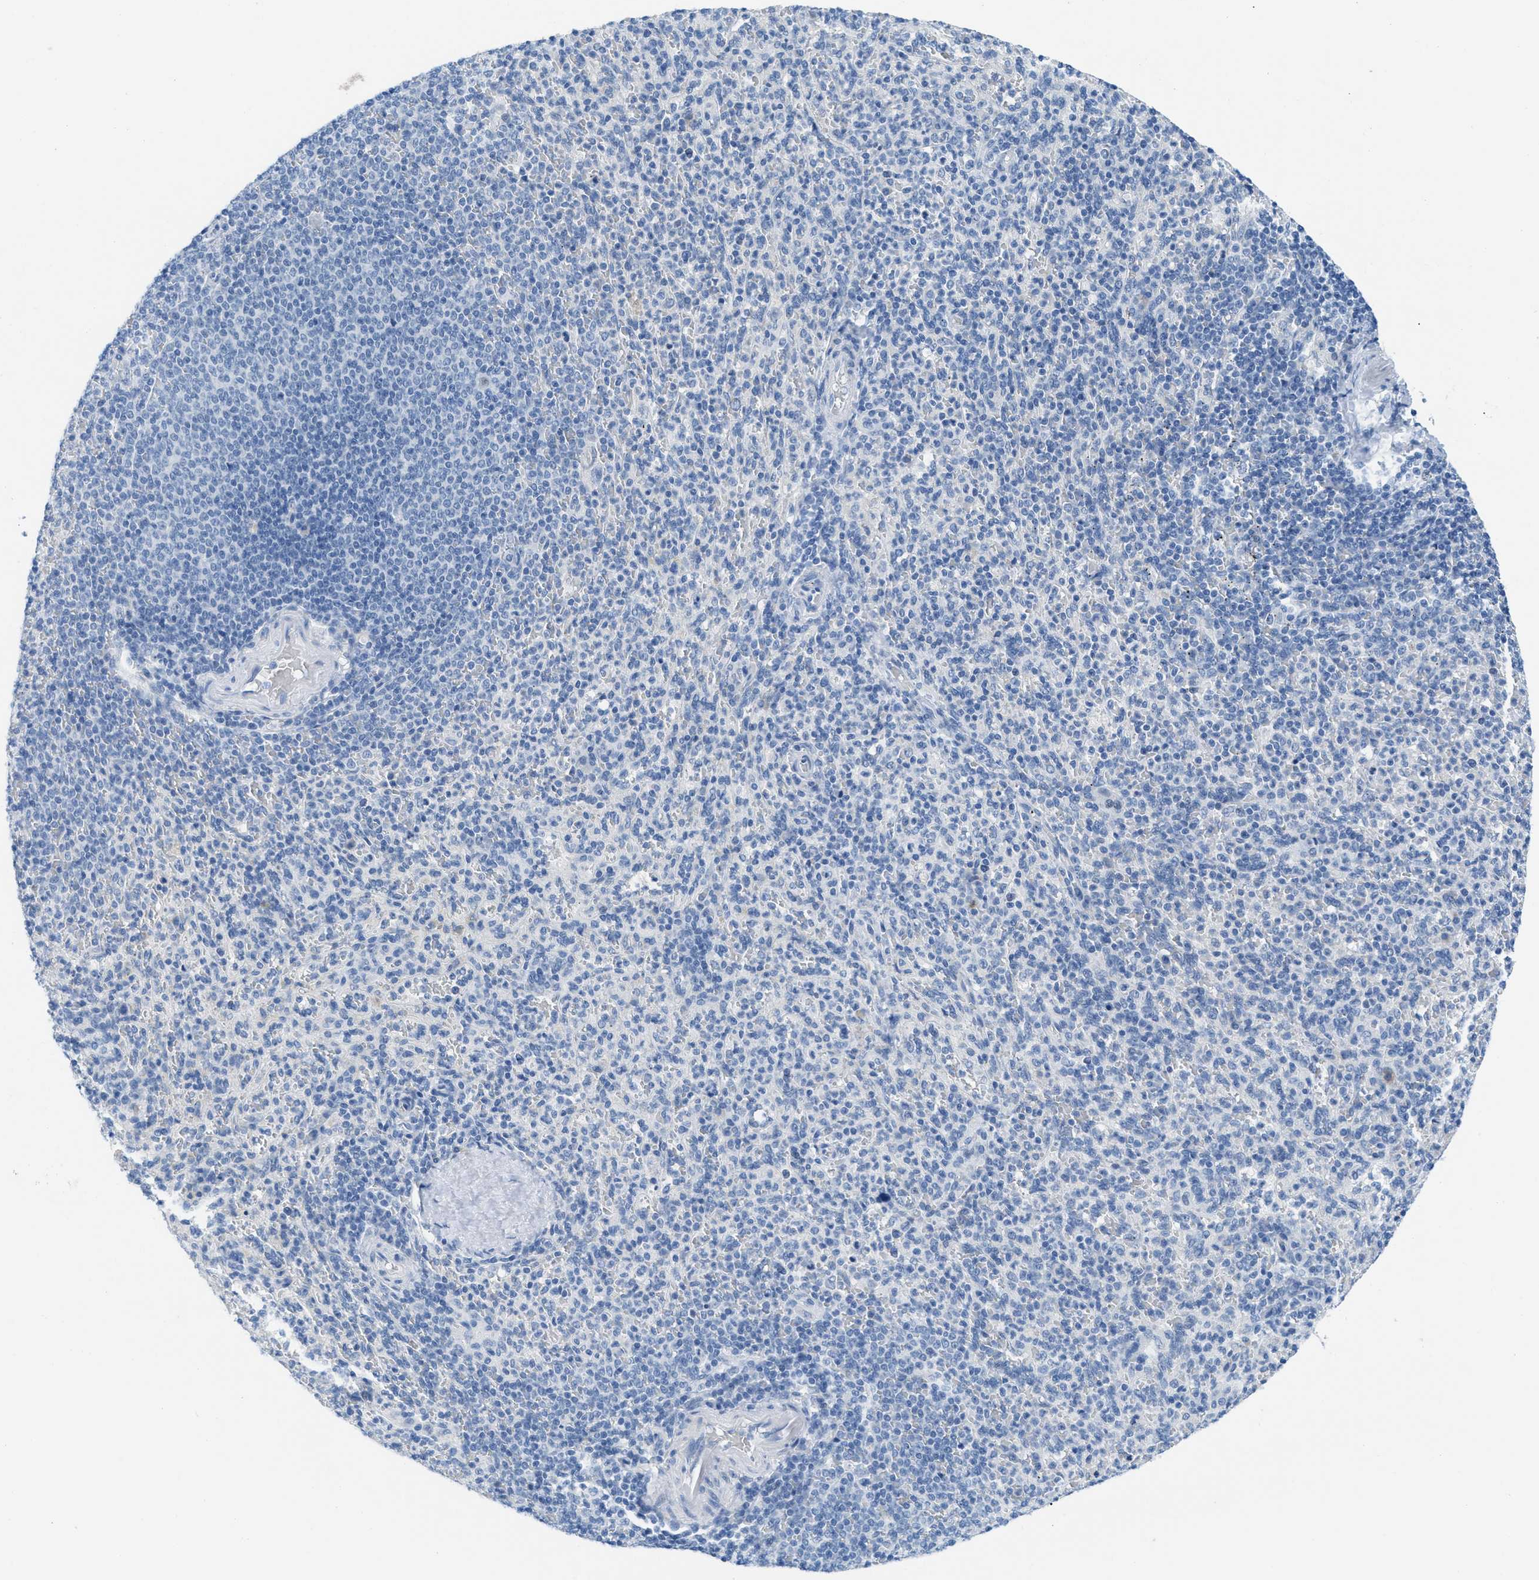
{"staining": {"intensity": "negative", "quantity": "none", "location": "none"}, "tissue": "spleen", "cell_type": "Cells in red pulp", "image_type": "normal", "snomed": [{"axis": "morphology", "description": "Normal tissue, NOS"}, {"axis": "topography", "description": "Spleen"}], "caption": "Immunohistochemical staining of unremarkable human spleen reveals no significant positivity in cells in red pulp. (DAB (3,3'-diaminobenzidine) immunohistochemistry (IHC), high magnification).", "gene": "HSF2", "patient": {"sex": "male", "age": 36}}